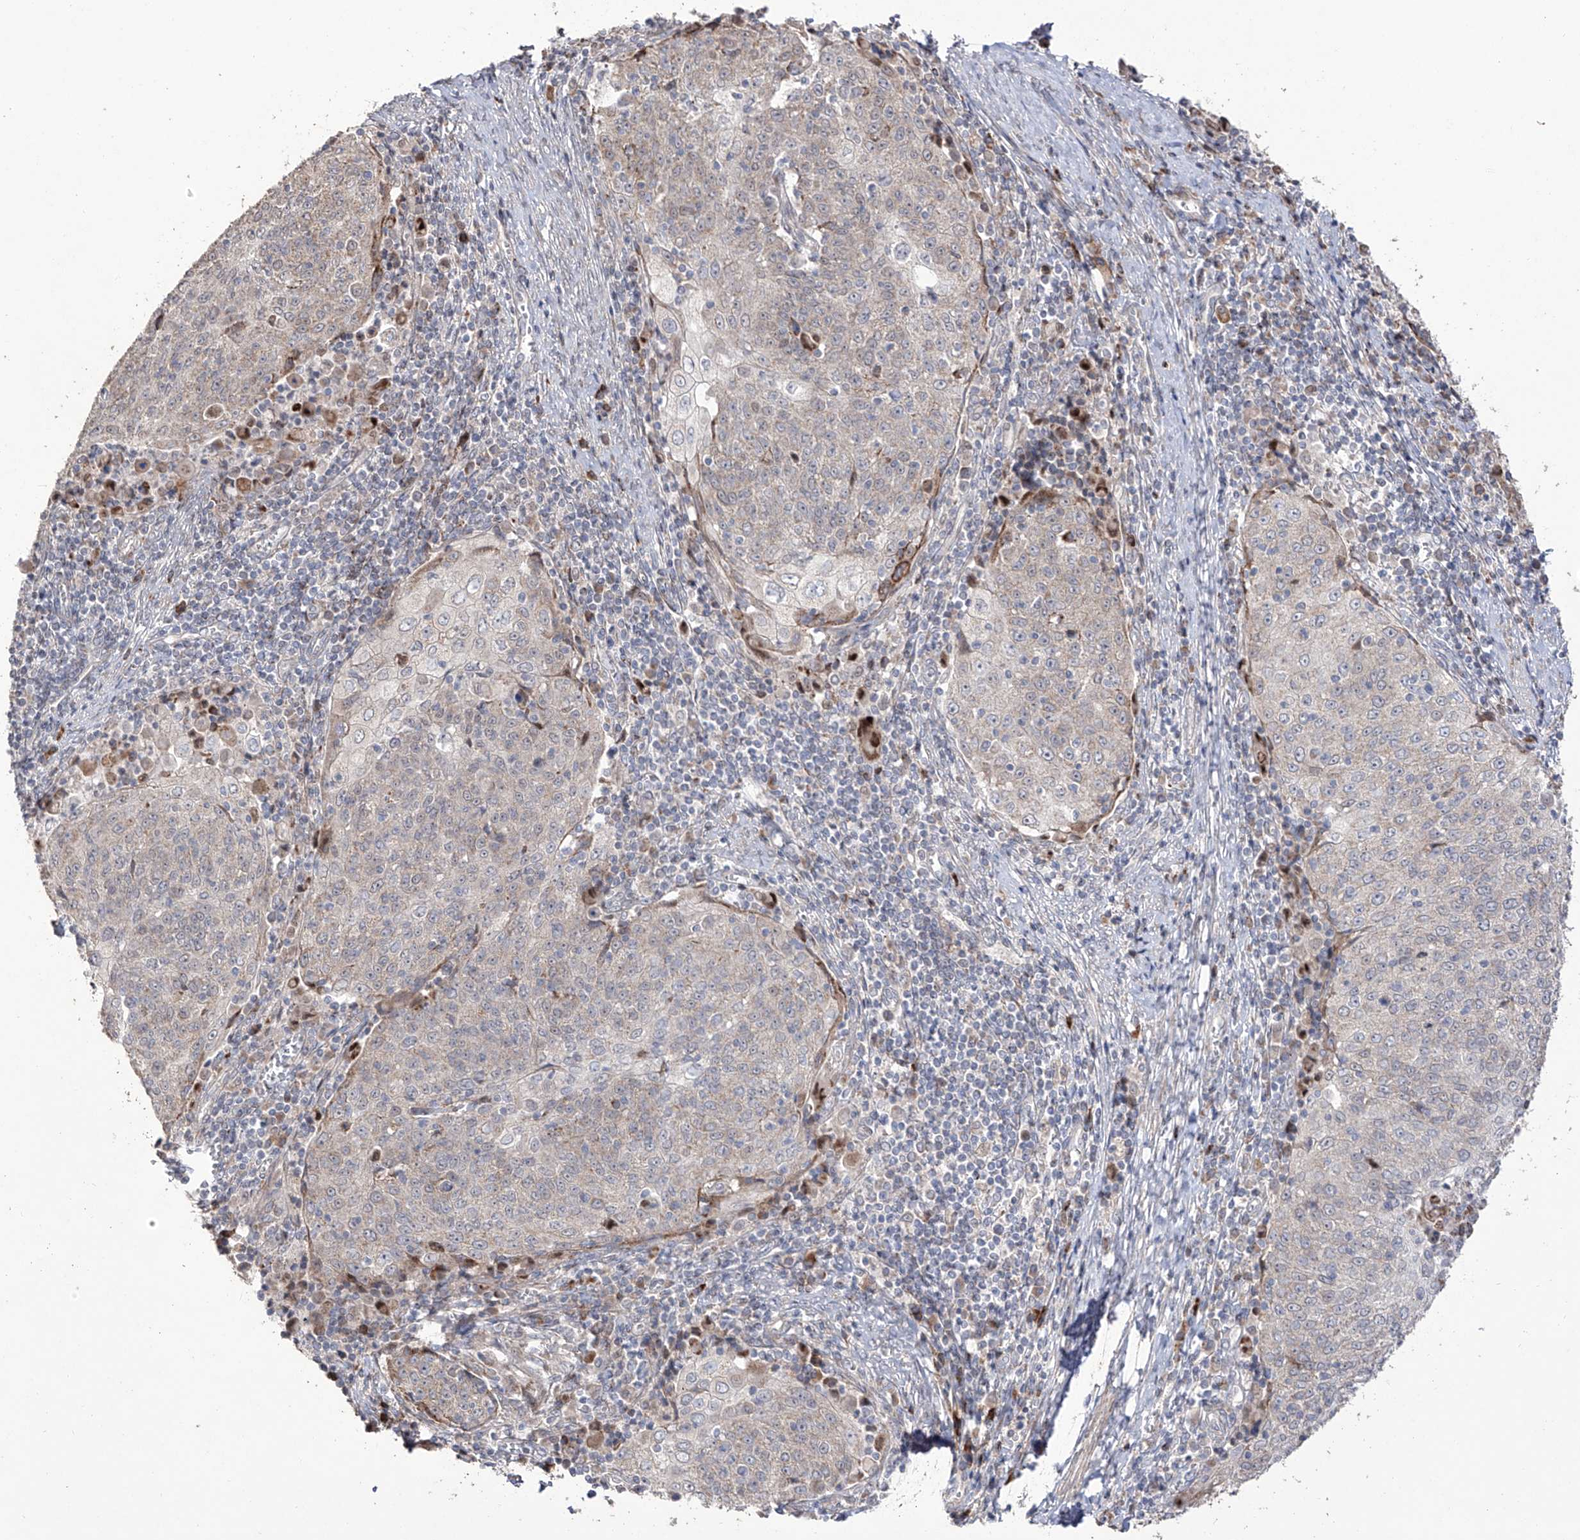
{"staining": {"intensity": "negative", "quantity": "none", "location": "none"}, "tissue": "cervical cancer", "cell_type": "Tumor cells", "image_type": "cancer", "snomed": [{"axis": "morphology", "description": "Squamous cell carcinoma, NOS"}, {"axis": "topography", "description": "Cervix"}], "caption": "Squamous cell carcinoma (cervical) was stained to show a protein in brown. There is no significant positivity in tumor cells.", "gene": "YKT6", "patient": {"sex": "female", "age": 48}}